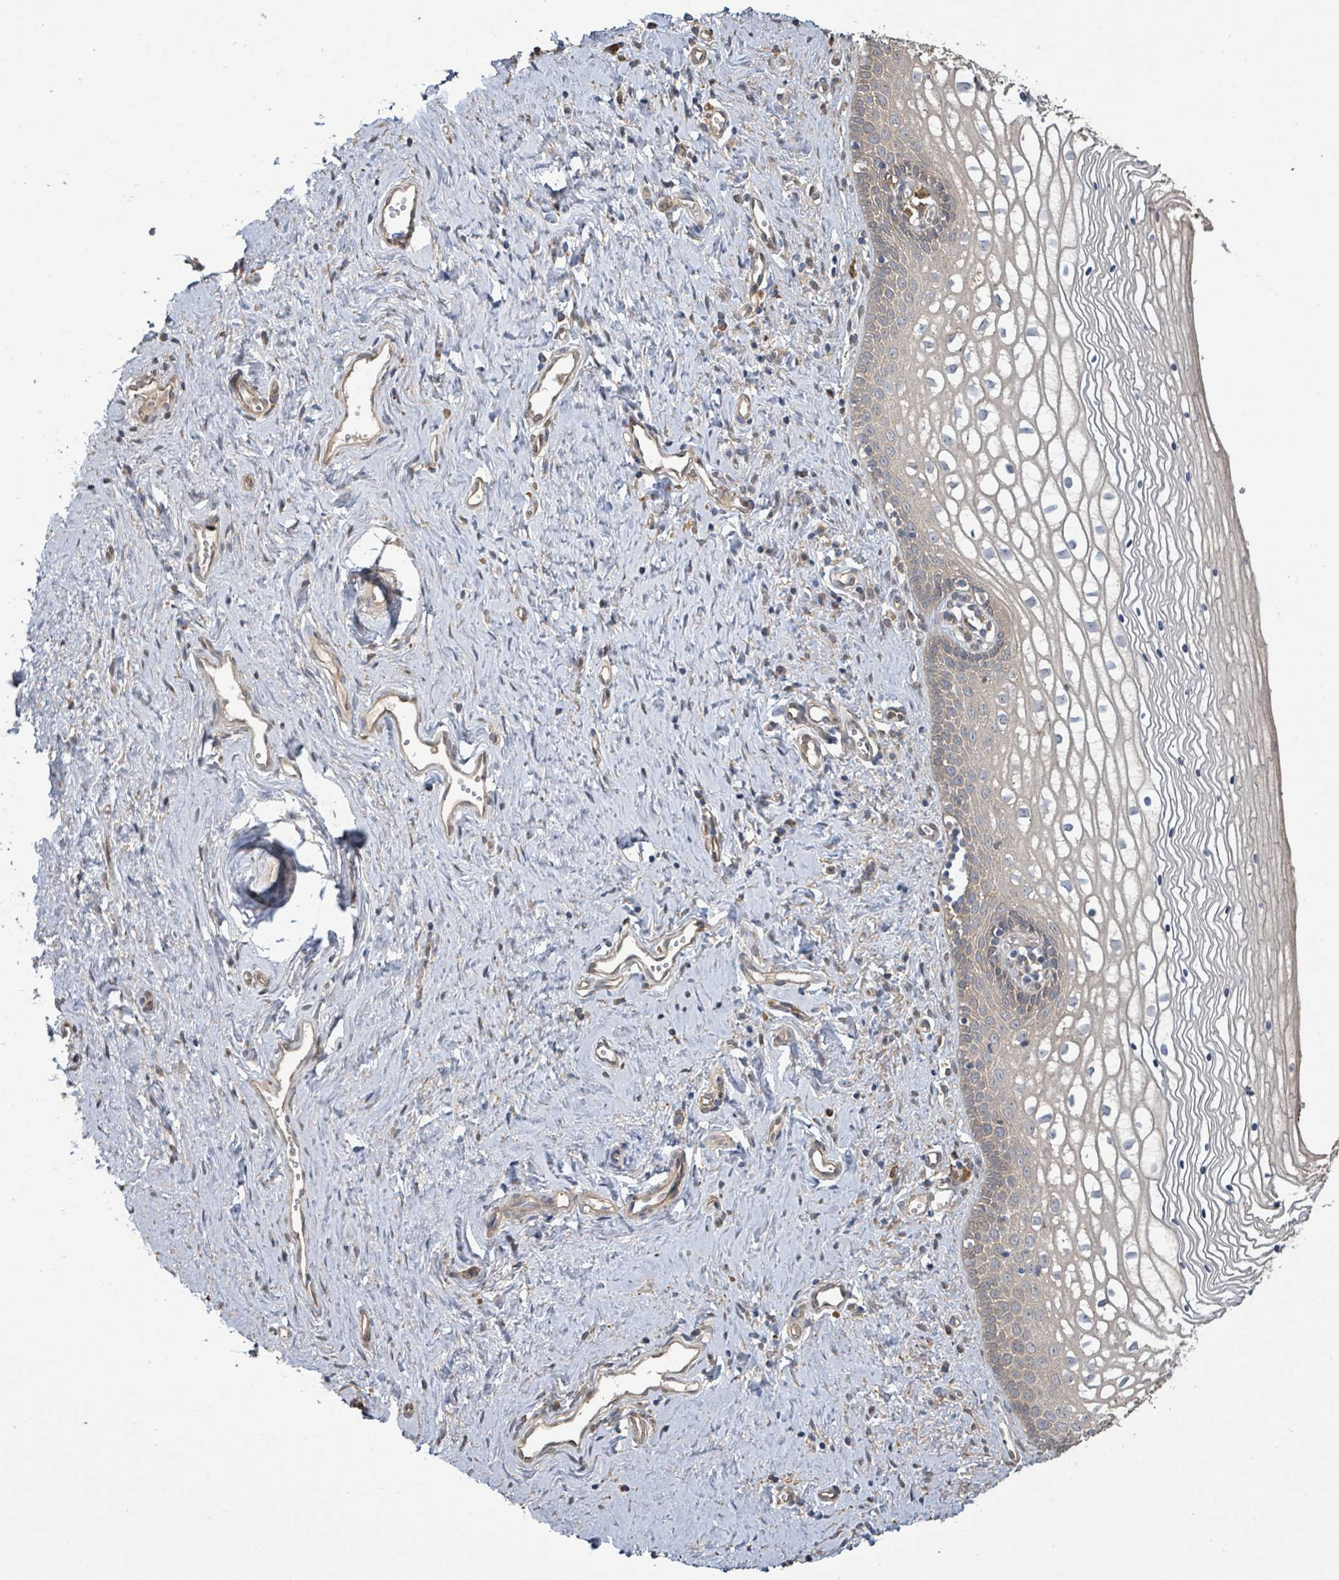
{"staining": {"intensity": "moderate", "quantity": "25%-75%", "location": "cytoplasmic/membranous"}, "tissue": "vagina", "cell_type": "Squamous epithelial cells", "image_type": "normal", "snomed": [{"axis": "morphology", "description": "Normal tissue, NOS"}, {"axis": "topography", "description": "Vagina"}], "caption": "A medium amount of moderate cytoplasmic/membranous expression is present in approximately 25%-75% of squamous epithelial cells in unremarkable vagina. (Brightfield microscopy of DAB IHC at high magnification).", "gene": "ARPIN", "patient": {"sex": "female", "age": 59}}